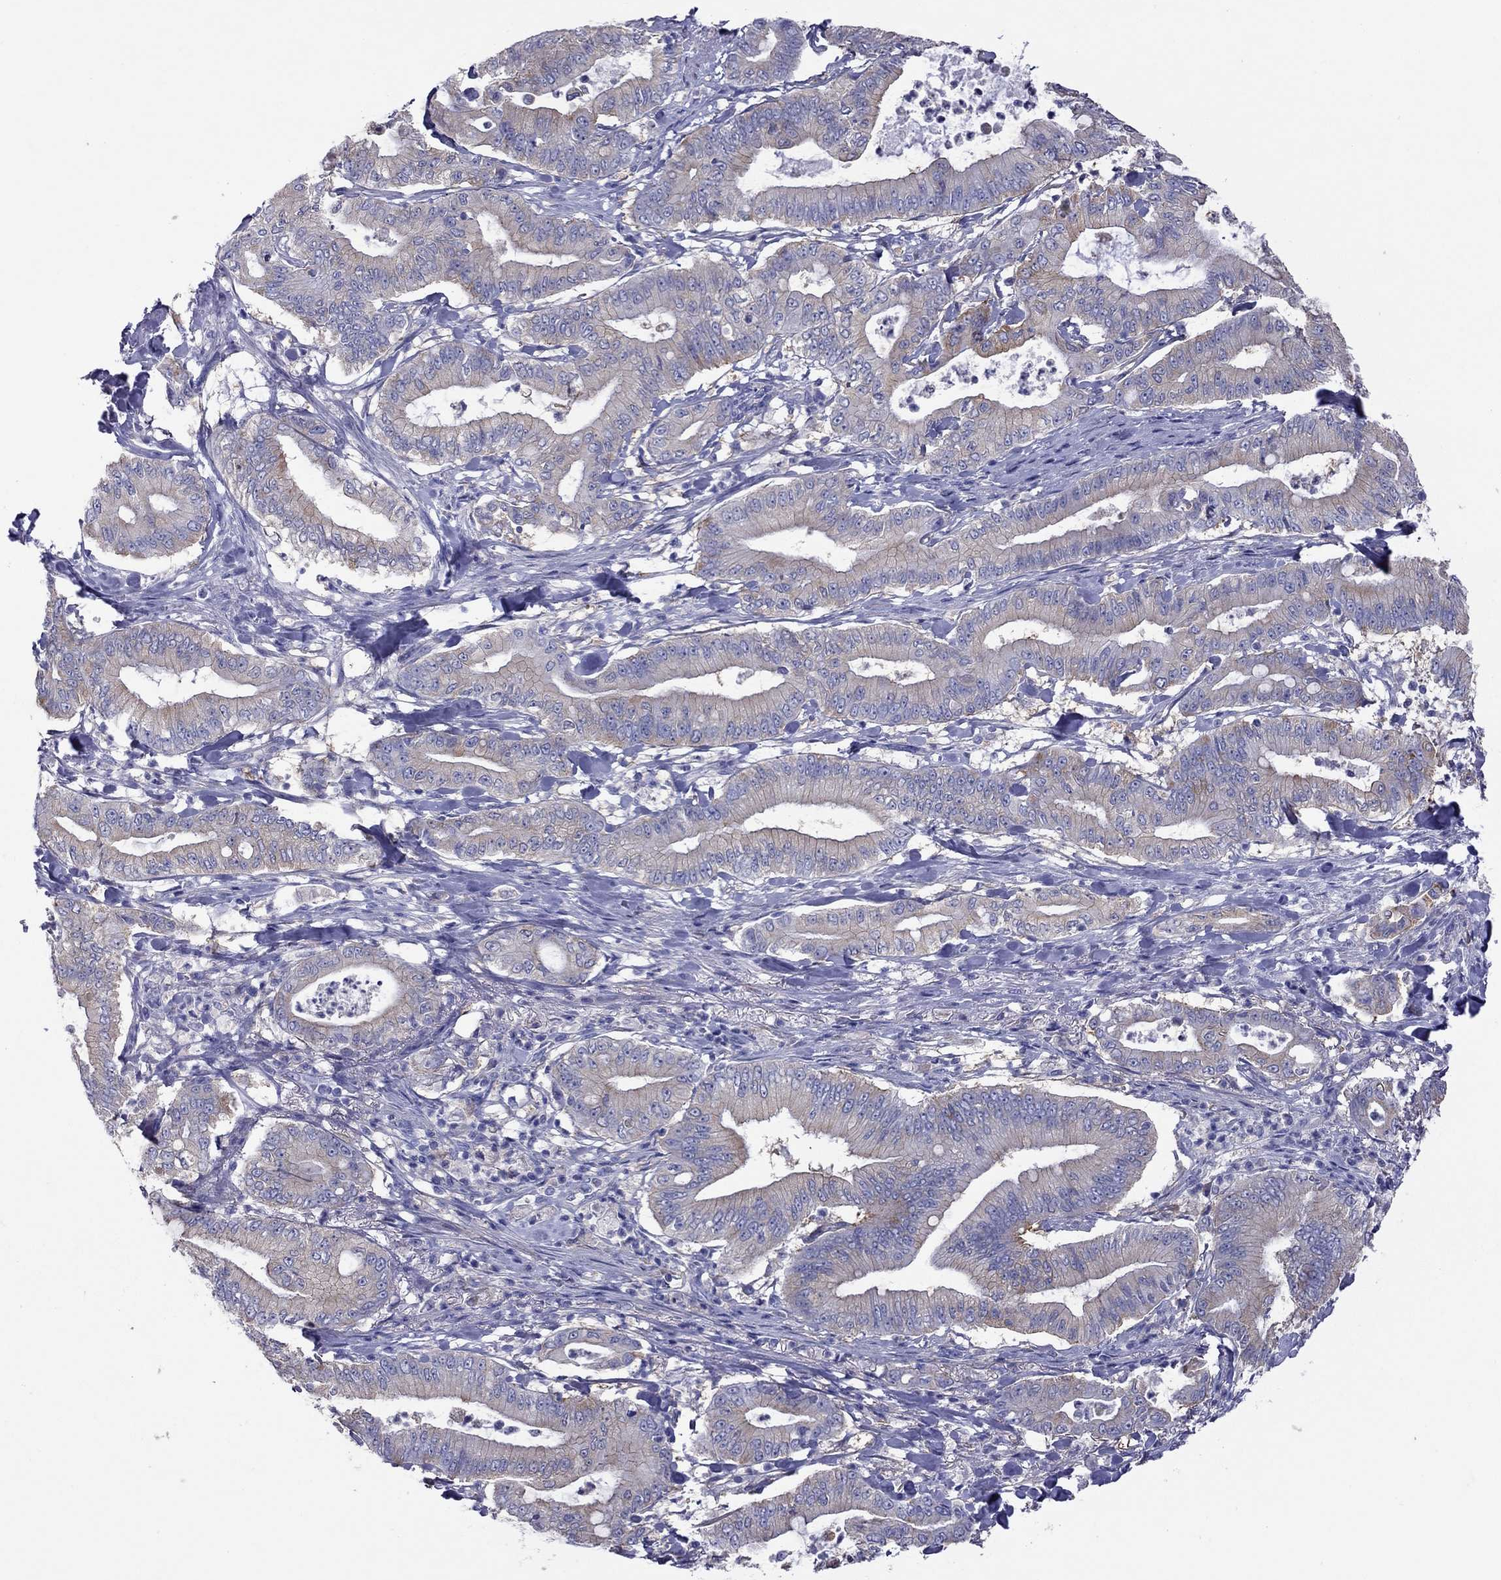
{"staining": {"intensity": "moderate", "quantity": "<25%", "location": "cytoplasmic/membranous"}, "tissue": "pancreatic cancer", "cell_type": "Tumor cells", "image_type": "cancer", "snomed": [{"axis": "morphology", "description": "Adenocarcinoma, NOS"}, {"axis": "topography", "description": "Pancreas"}], "caption": "Human pancreatic cancer stained with a protein marker reveals moderate staining in tumor cells.", "gene": "ALOX15B", "patient": {"sex": "male", "age": 71}}